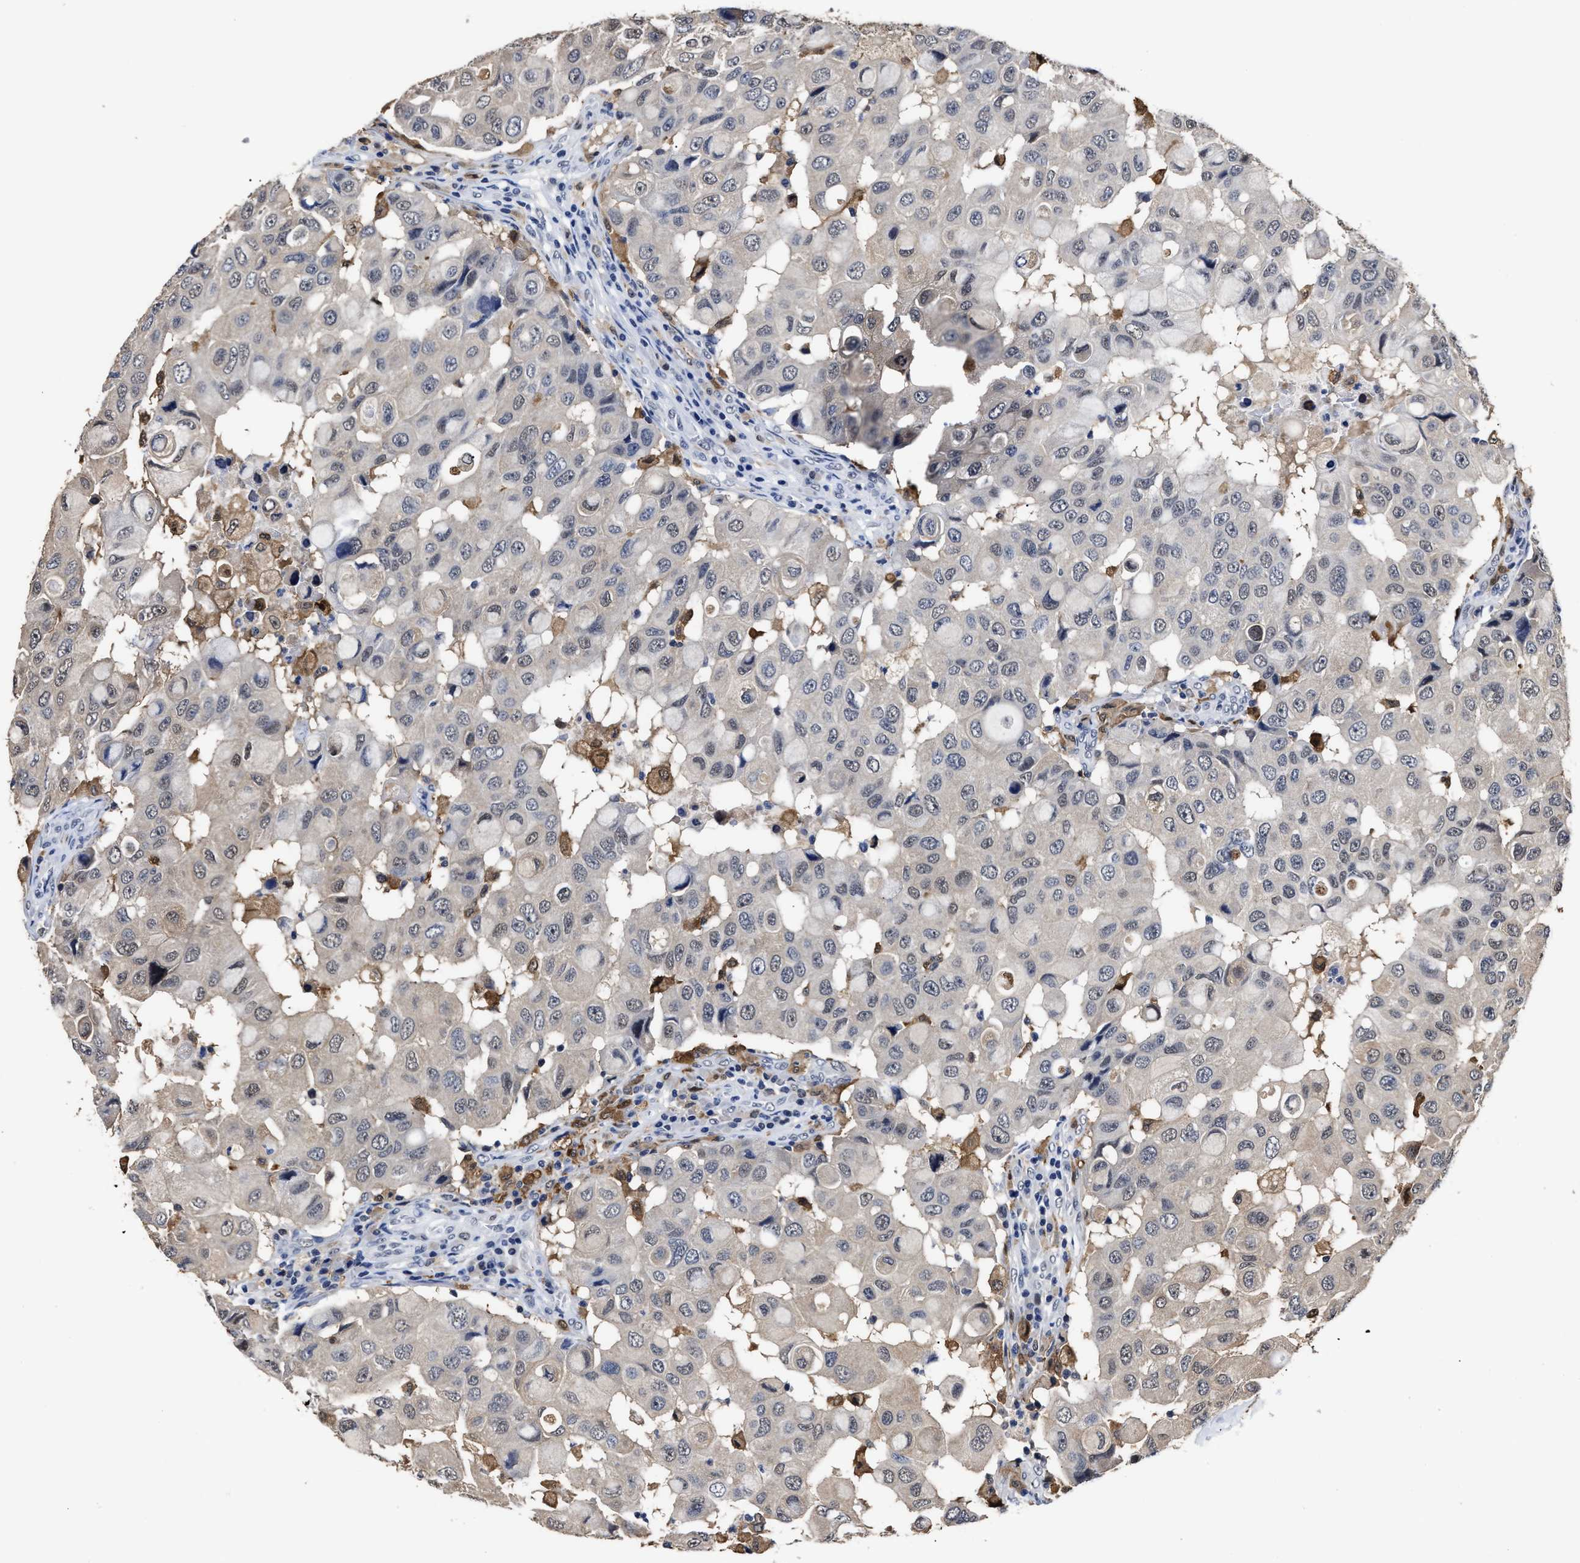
{"staining": {"intensity": "weak", "quantity": "<25%", "location": "cytoplasmic/membranous"}, "tissue": "breast cancer", "cell_type": "Tumor cells", "image_type": "cancer", "snomed": [{"axis": "morphology", "description": "Duct carcinoma"}, {"axis": "topography", "description": "Breast"}], "caption": "This is a histopathology image of immunohistochemistry staining of breast cancer (infiltrating ductal carcinoma), which shows no positivity in tumor cells.", "gene": "PRPF4B", "patient": {"sex": "female", "age": 27}}